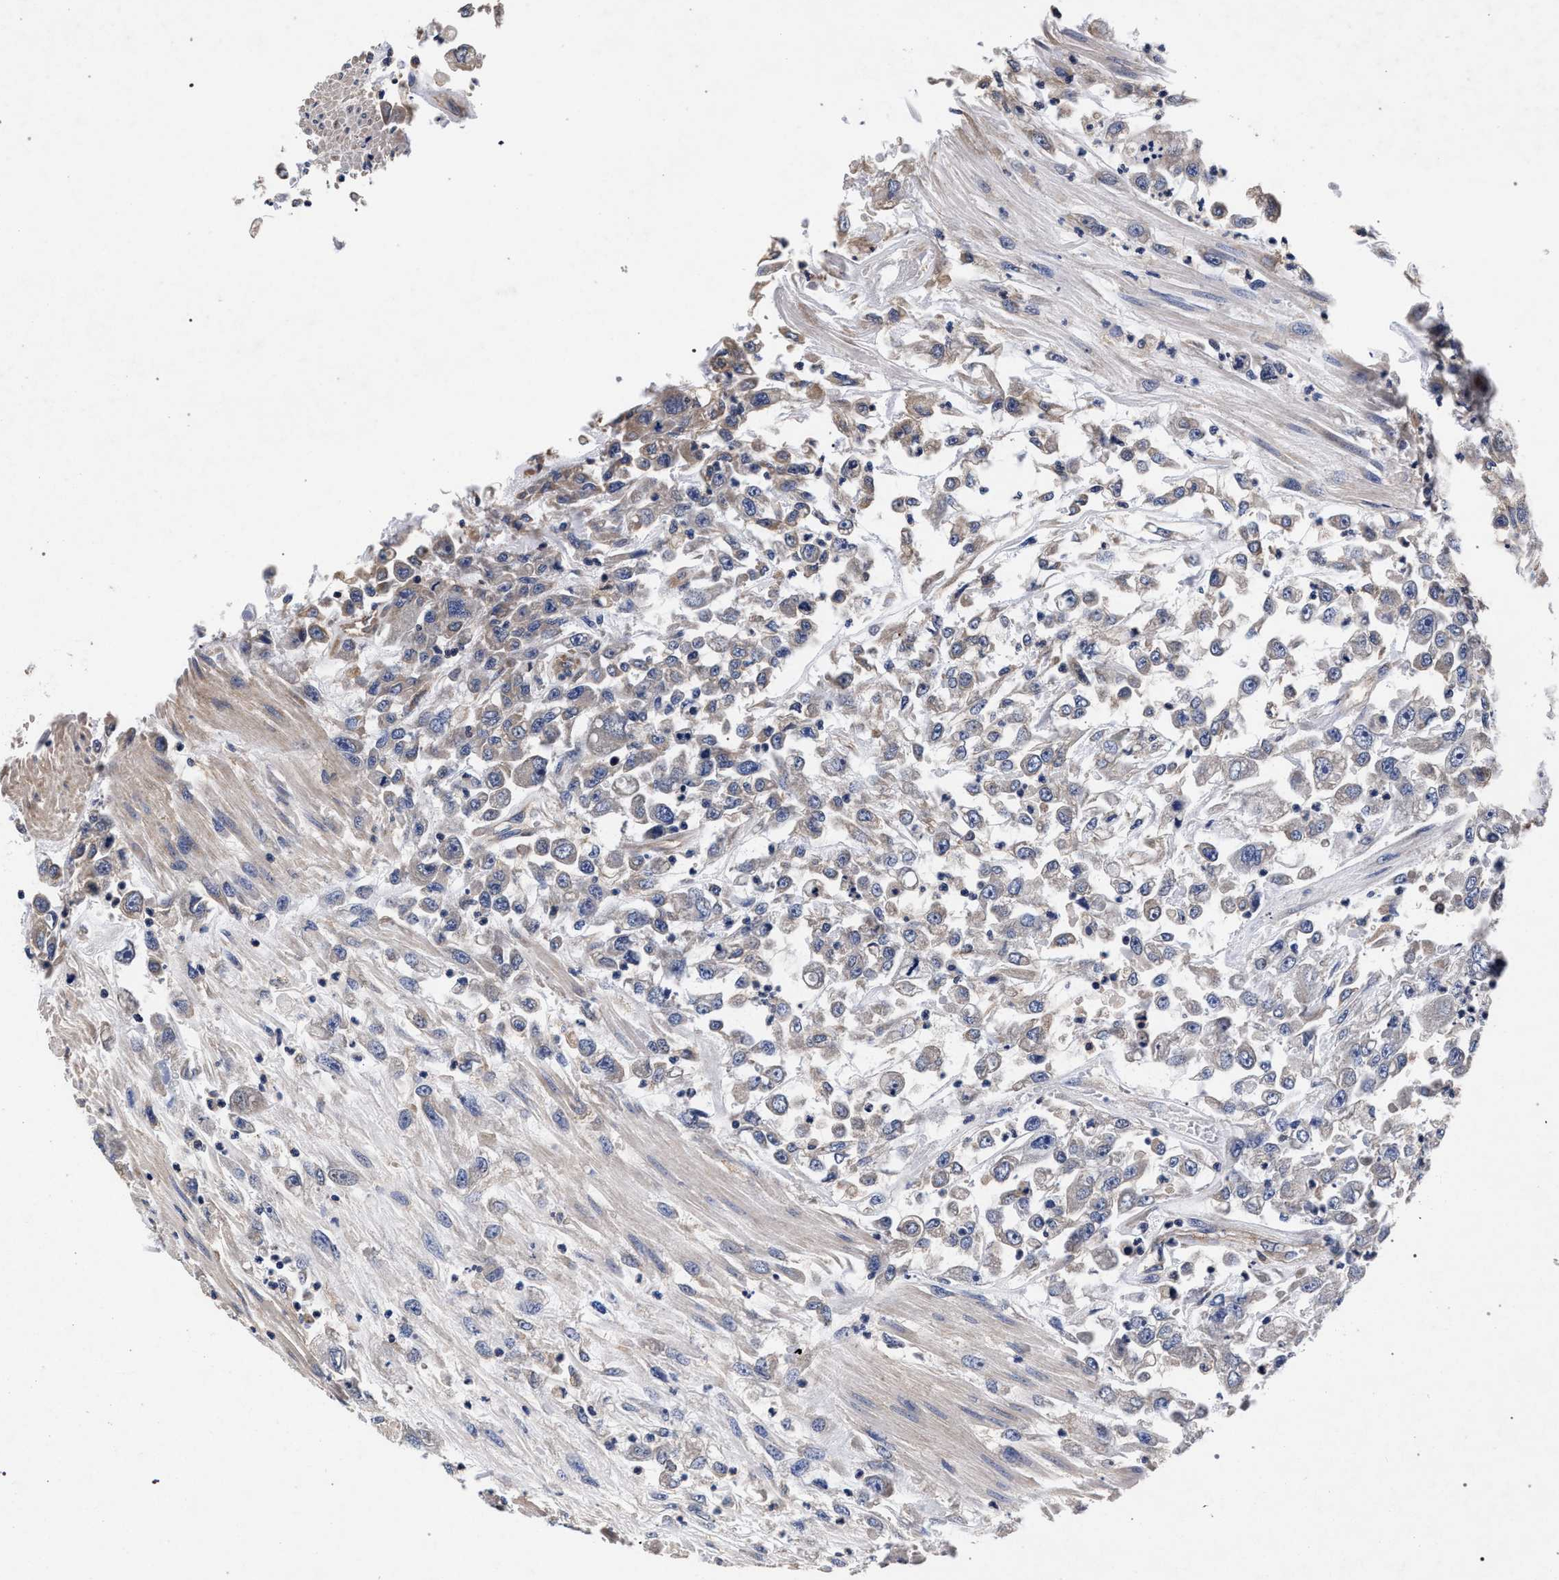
{"staining": {"intensity": "weak", "quantity": "<25%", "location": "cytoplasmic/membranous"}, "tissue": "urothelial cancer", "cell_type": "Tumor cells", "image_type": "cancer", "snomed": [{"axis": "morphology", "description": "Urothelial carcinoma, High grade"}, {"axis": "topography", "description": "Urinary bladder"}], "caption": "A micrograph of urothelial cancer stained for a protein exhibits no brown staining in tumor cells.", "gene": "CFAP95", "patient": {"sex": "male", "age": 46}}